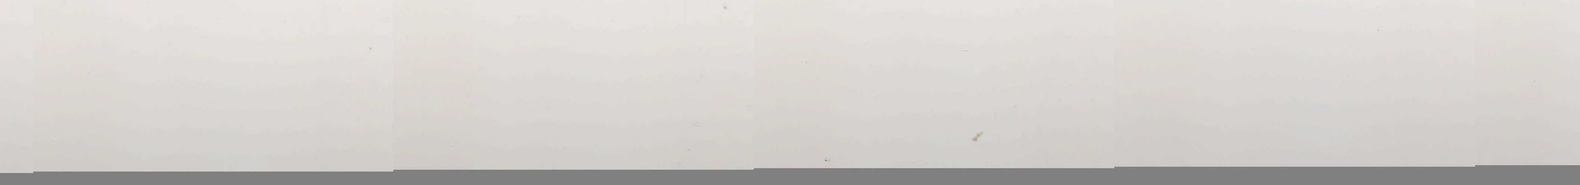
{"staining": {"intensity": "negative", "quantity": "none", "location": "none"}, "tissue": "ovarian cancer", "cell_type": "Tumor cells", "image_type": "cancer", "snomed": [{"axis": "morphology", "description": "Carcinoma, endometroid"}, {"axis": "topography", "description": "Ovary"}], "caption": "This histopathology image is of endometroid carcinoma (ovarian) stained with immunohistochemistry (IHC) to label a protein in brown with the nuclei are counter-stained blue. There is no positivity in tumor cells. (Stains: DAB immunohistochemistry (IHC) with hematoxylin counter stain, Microscopy: brightfield microscopy at high magnification).", "gene": "MAGEB10", "patient": {"sex": "female", "age": 52}}